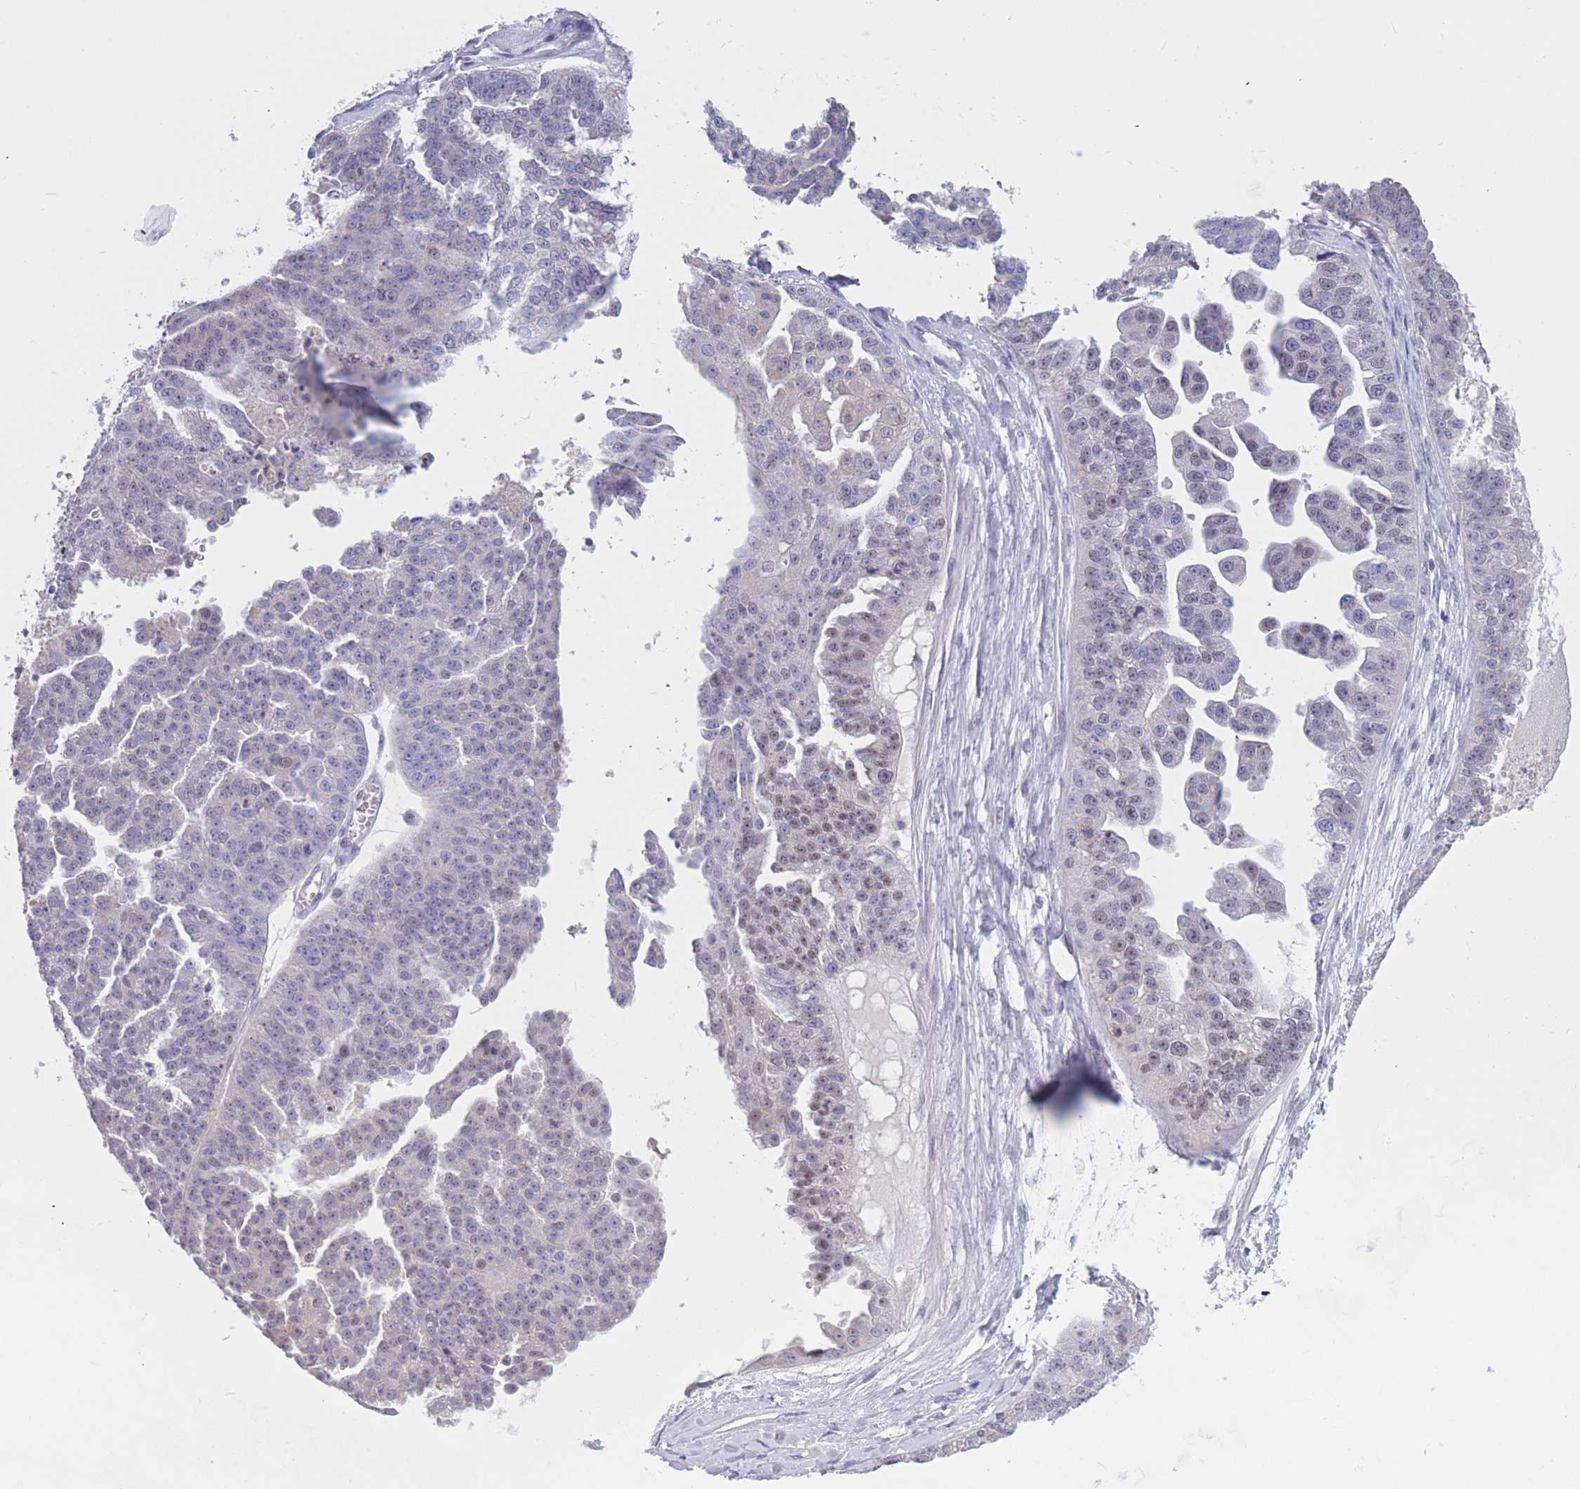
{"staining": {"intensity": "moderate", "quantity": "<25%", "location": "nuclear"}, "tissue": "ovarian cancer", "cell_type": "Tumor cells", "image_type": "cancer", "snomed": [{"axis": "morphology", "description": "Cystadenocarcinoma, serous, NOS"}, {"axis": "topography", "description": "Ovary"}], "caption": "Approximately <25% of tumor cells in ovarian cancer (serous cystadenocarcinoma) reveal moderate nuclear protein staining as visualized by brown immunohistochemical staining.", "gene": "BOP1", "patient": {"sex": "female", "age": 58}}